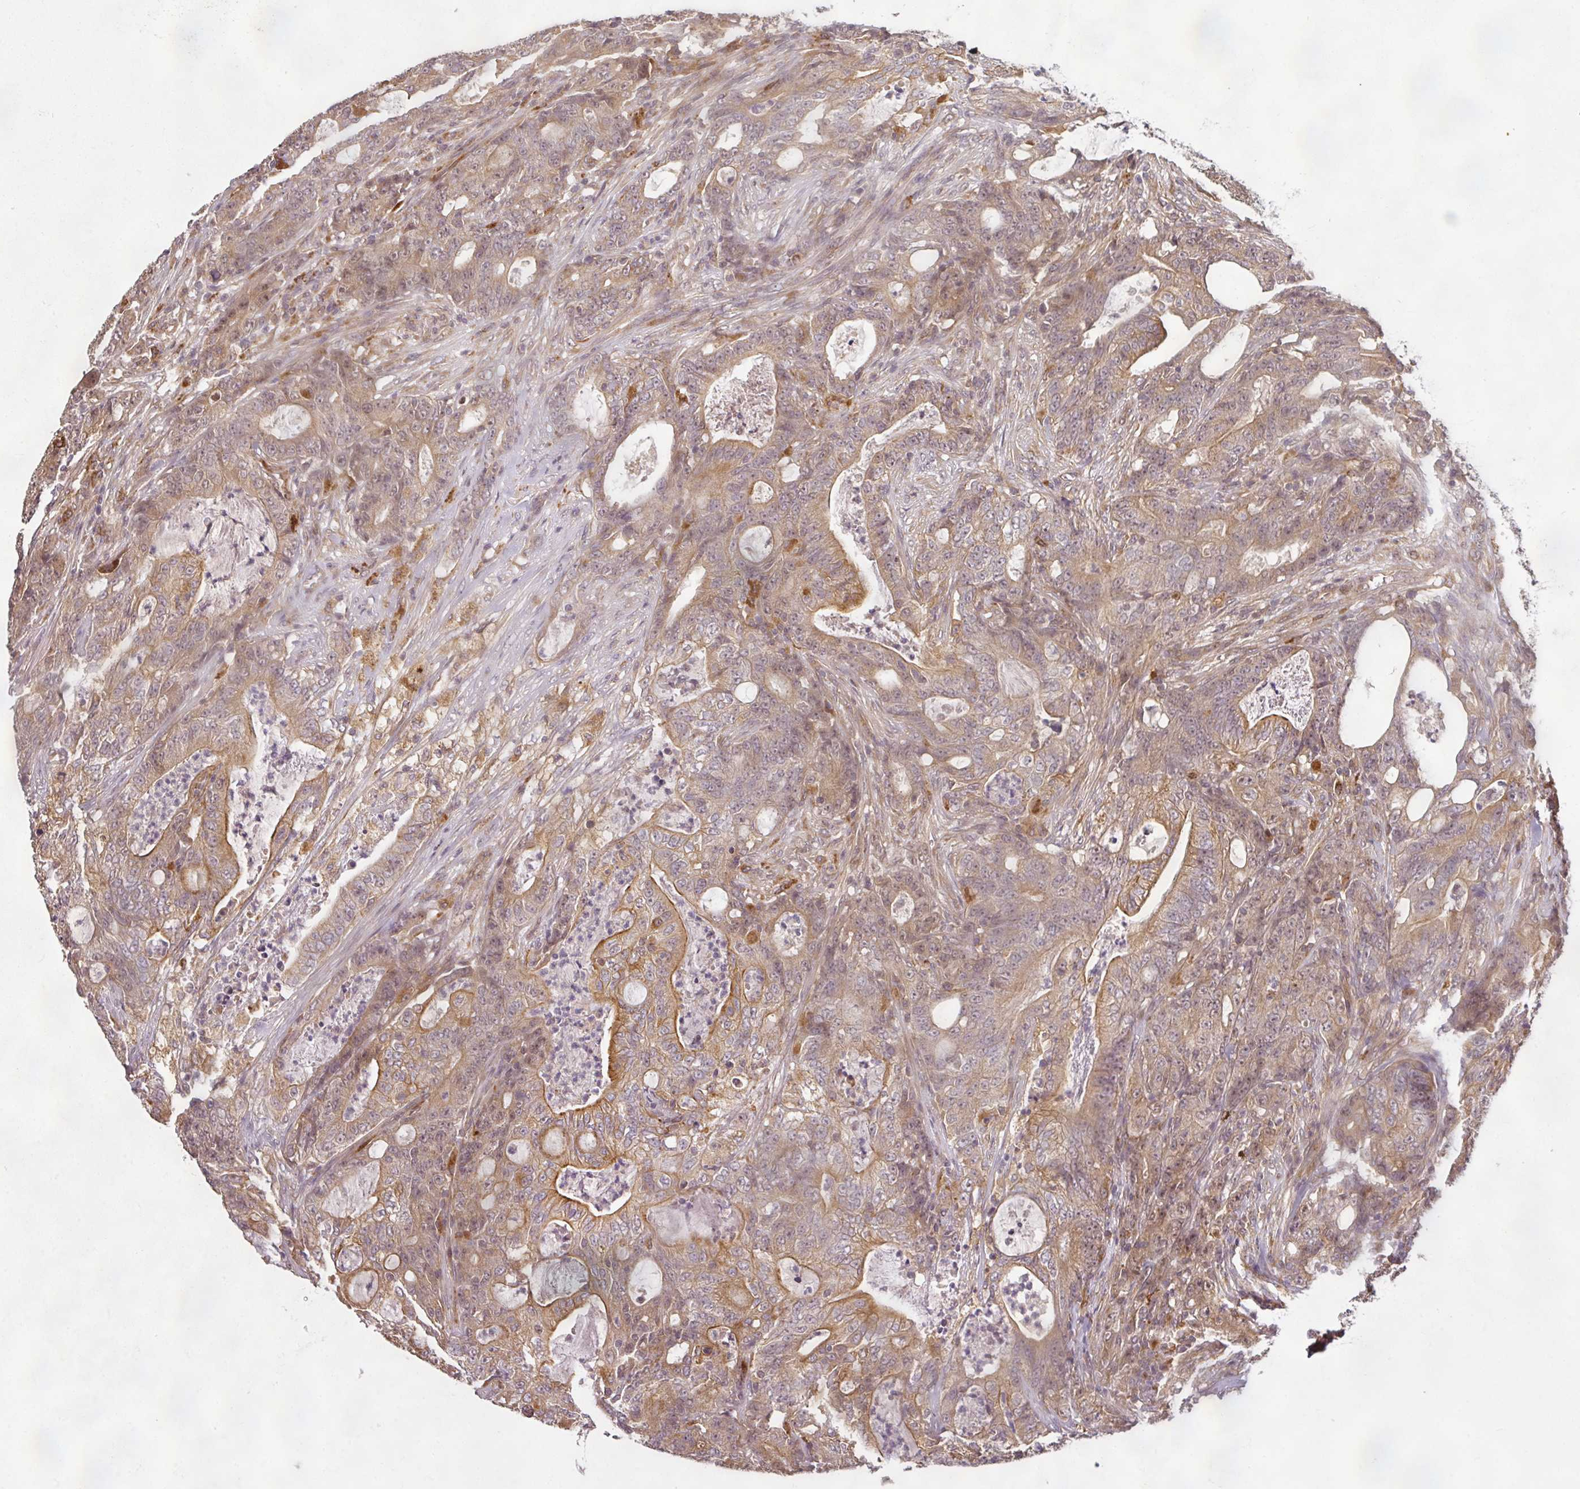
{"staining": {"intensity": "moderate", "quantity": ">75%", "location": "cytoplasmic/membranous,nuclear"}, "tissue": "colorectal cancer", "cell_type": "Tumor cells", "image_type": "cancer", "snomed": [{"axis": "morphology", "description": "Adenocarcinoma, NOS"}, {"axis": "topography", "description": "Colon"}], "caption": "IHC micrograph of human colorectal cancer stained for a protein (brown), which reveals medium levels of moderate cytoplasmic/membranous and nuclear staining in about >75% of tumor cells.", "gene": "DIMT1", "patient": {"sex": "male", "age": 83}}